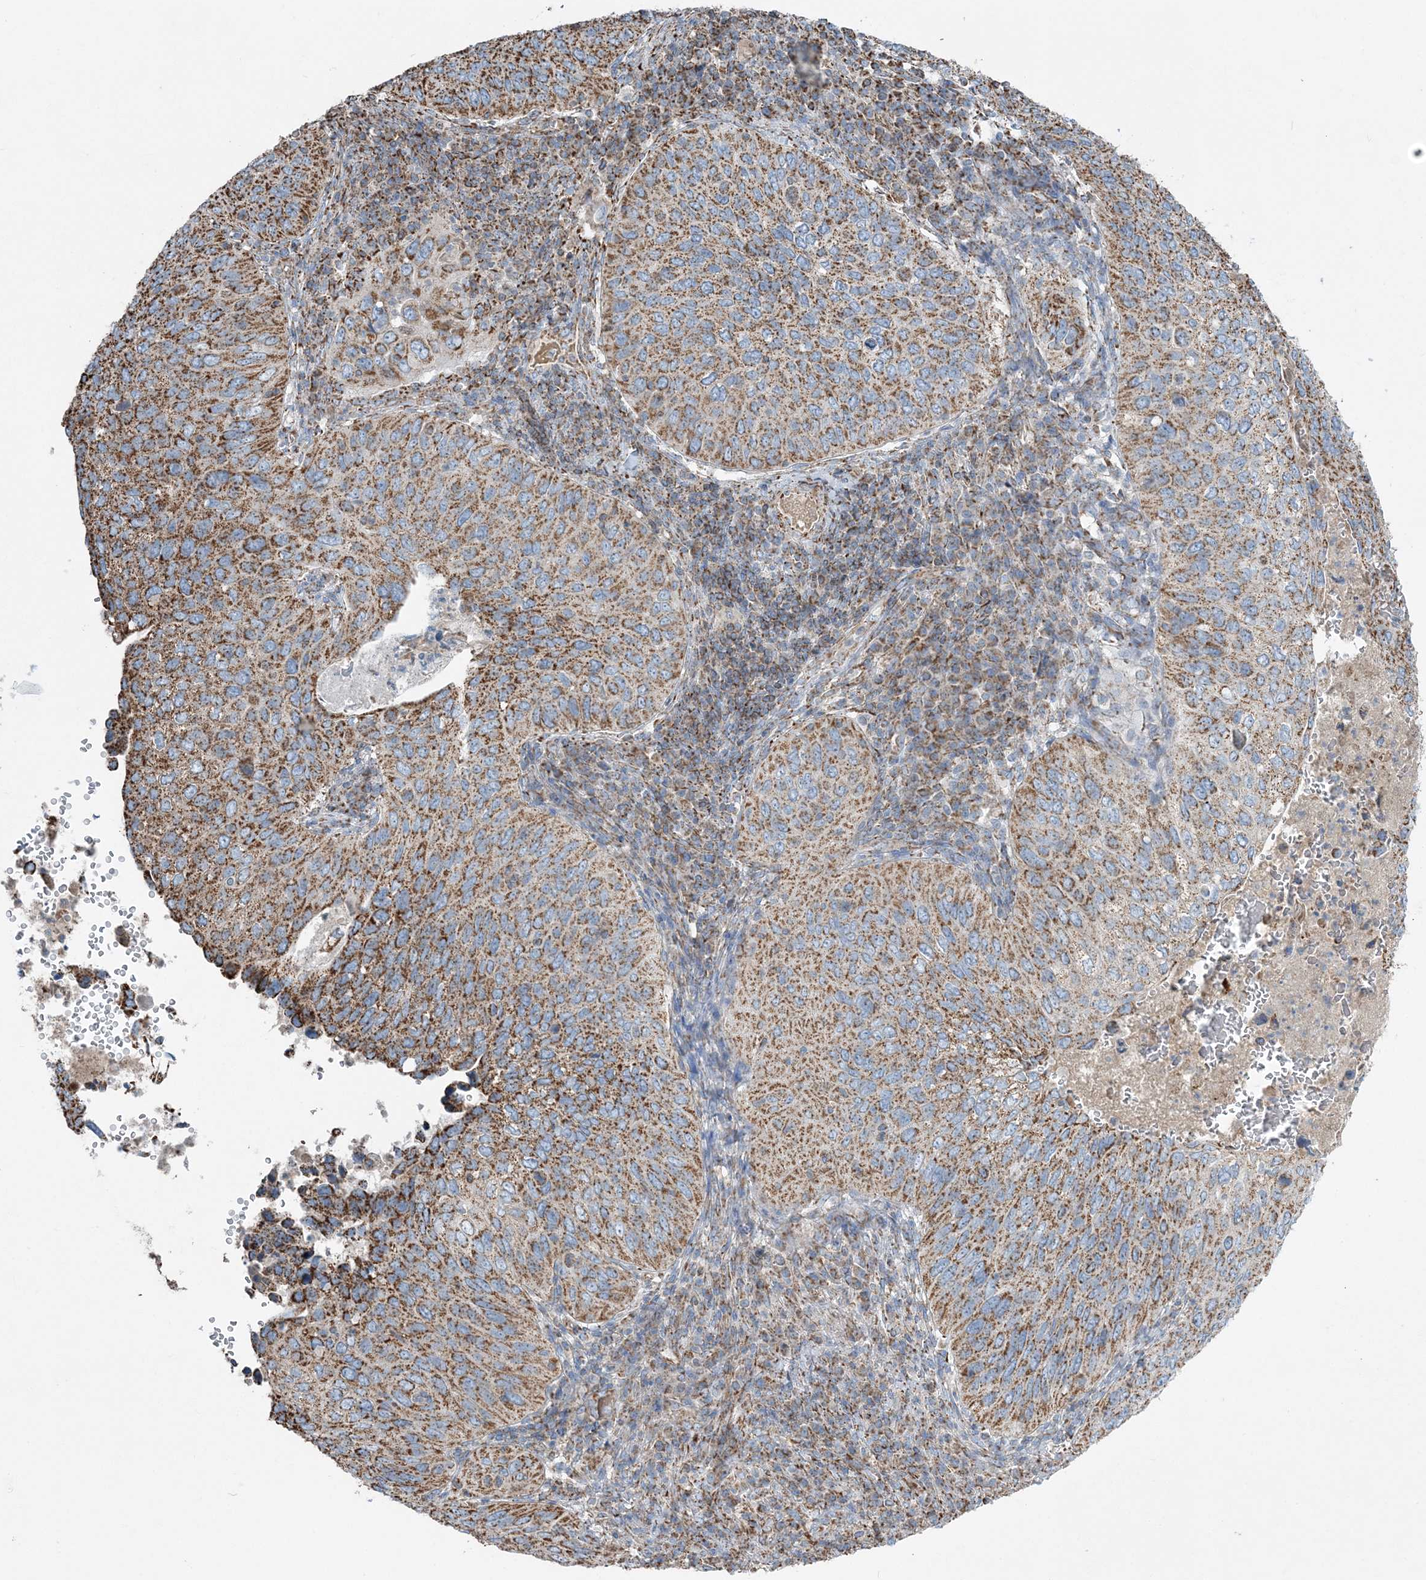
{"staining": {"intensity": "strong", "quantity": ">75%", "location": "cytoplasmic/membranous"}, "tissue": "cervical cancer", "cell_type": "Tumor cells", "image_type": "cancer", "snomed": [{"axis": "morphology", "description": "Squamous cell carcinoma, NOS"}, {"axis": "topography", "description": "Cervix"}], "caption": "Cervical cancer stained with immunohistochemistry shows strong cytoplasmic/membranous positivity in about >75% of tumor cells.", "gene": "RAB11FIP3", "patient": {"sex": "female", "age": 38}}